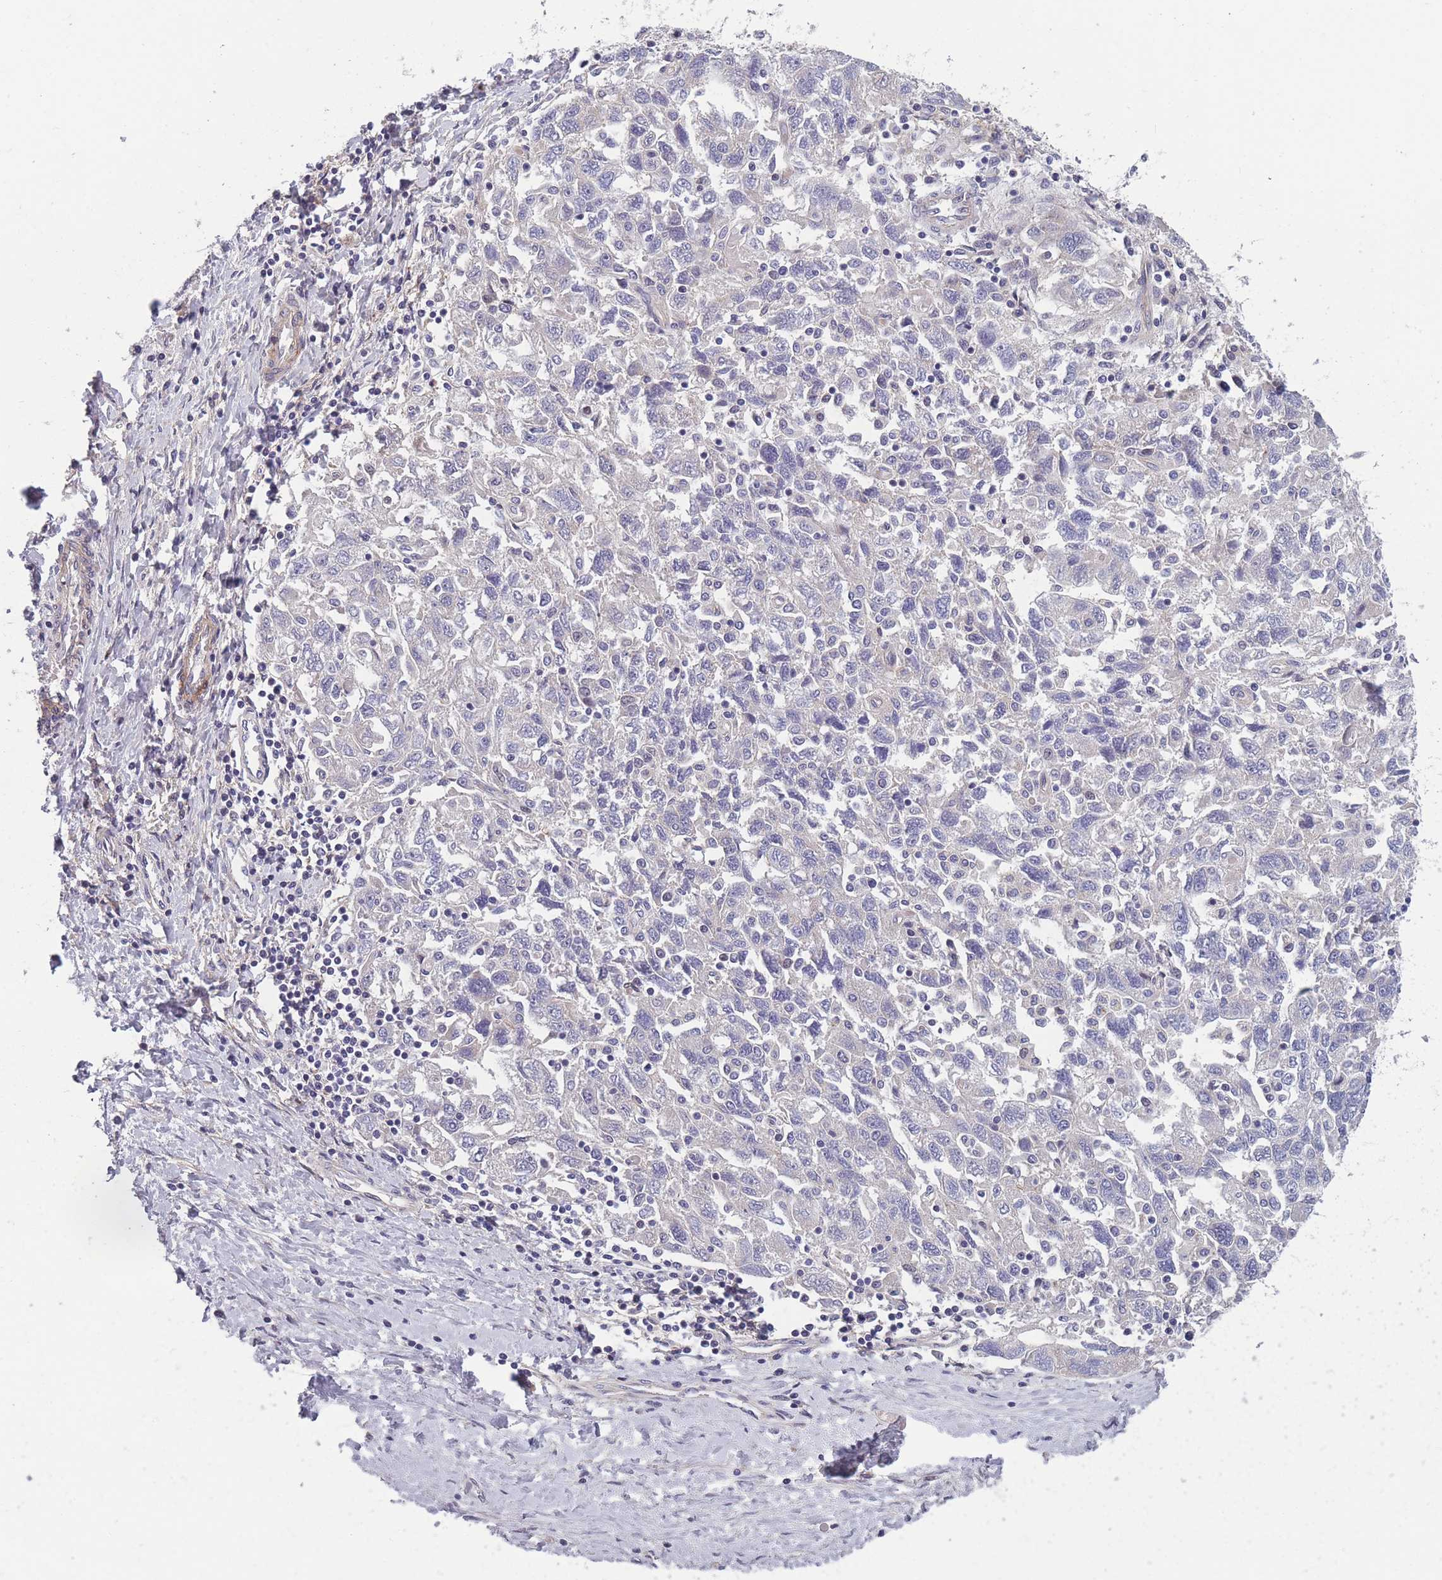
{"staining": {"intensity": "negative", "quantity": "none", "location": "none"}, "tissue": "ovarian cancer", "cell_type": "Tumor cells", "image_type": "cancer", "snomed": [{"axis": "morphology", "description": "Carcinoma, NOS"}, {"axis": "morphology", "description": "Cystadenocarcinoma, serous, NOS"}, {"axis": "topography", "description": "Ovary"}], "caption": "The immunohistochemistry (IHC) photomicrograph has no significant expression in tumor cells of ovarian cancer tissue.", "gene": "FAM83F", "patient": {"sex": "female", "age": 69}}